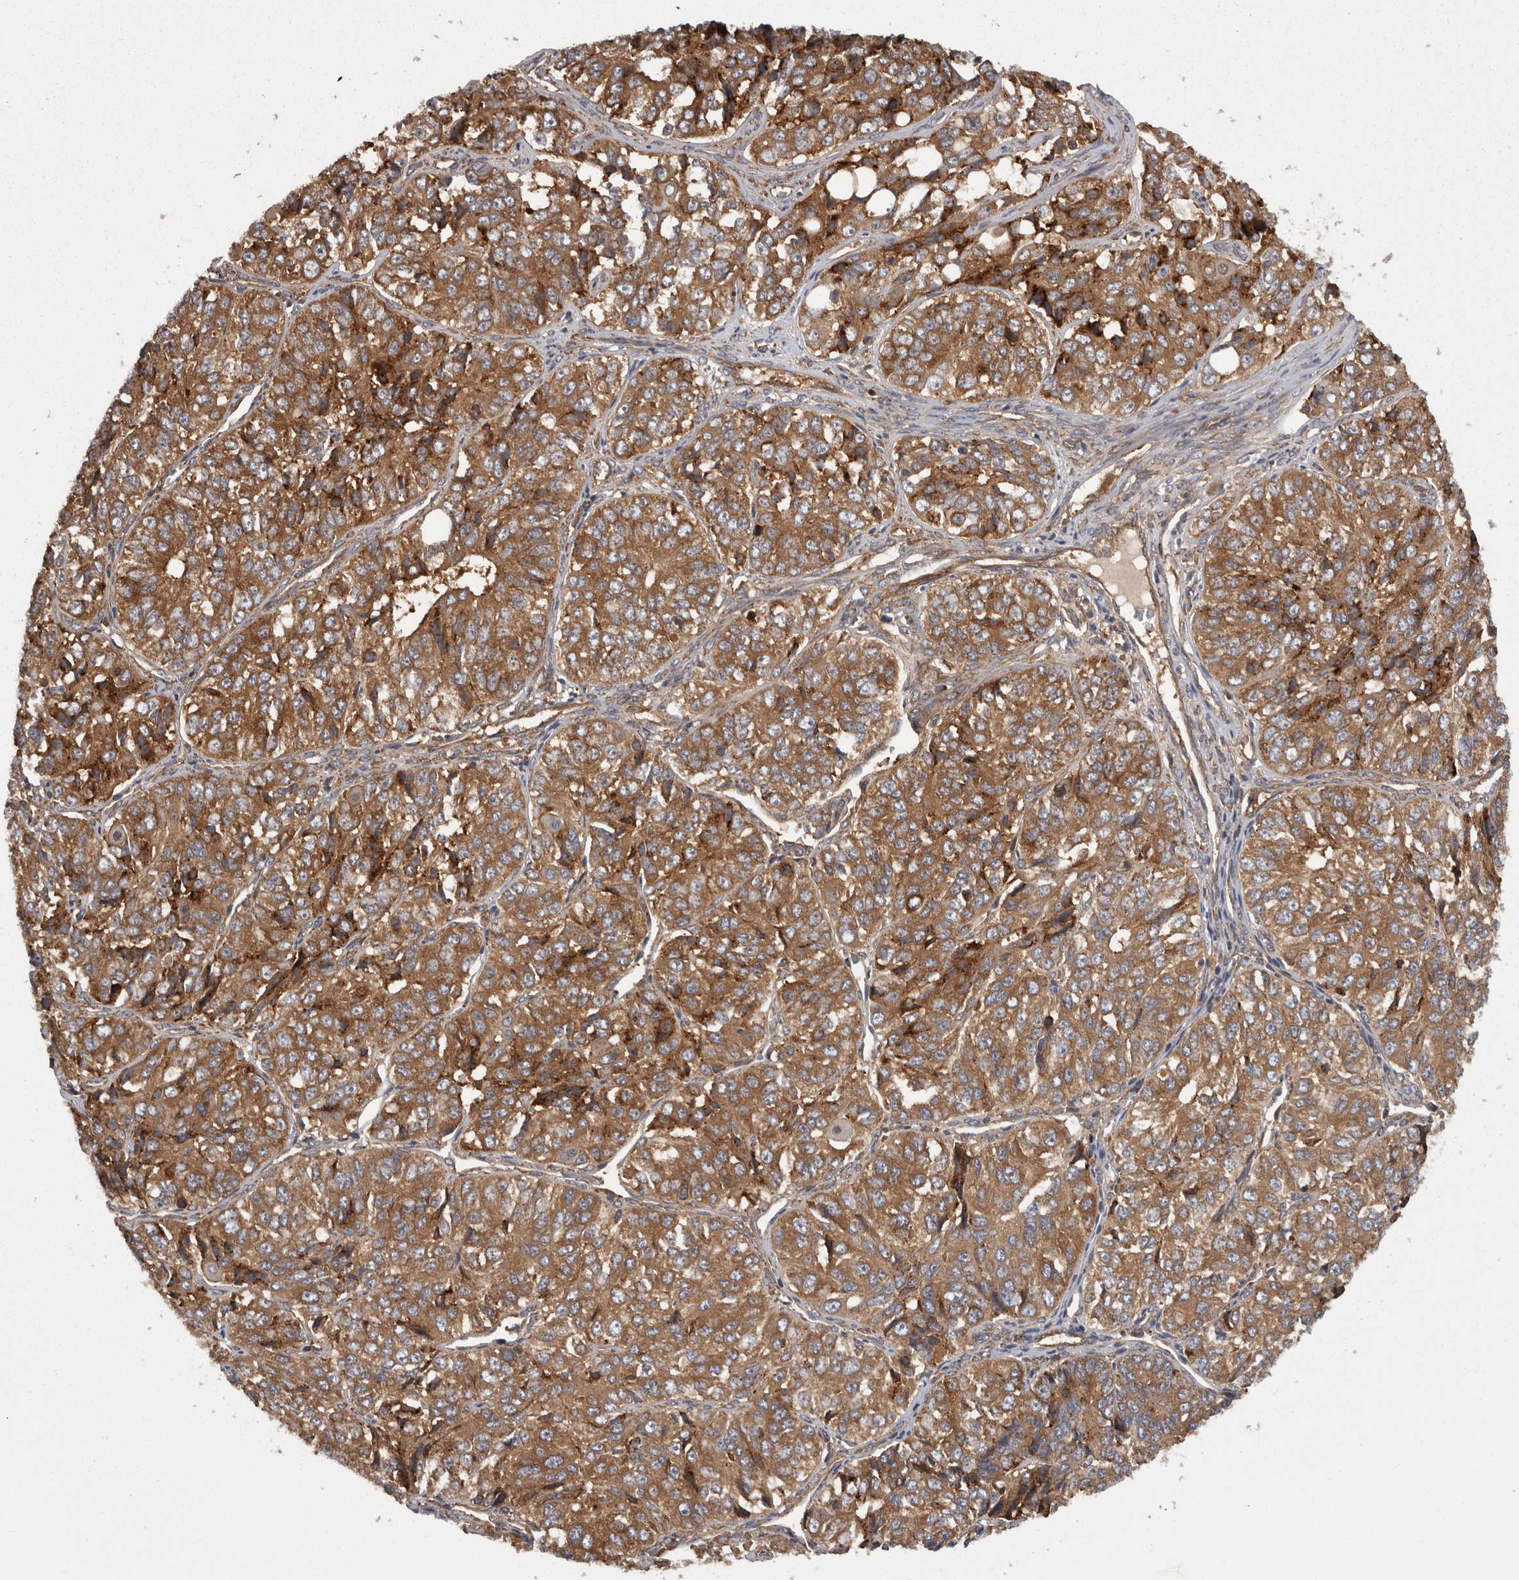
{"staining": {"intensity": "moderate", "quantity": ">75%", "location": "cytoplasmic/membranous"}, "tissue": "ovarian cancer", "cell_type": "Tumor cells", "image_type": "cancer", "snomed": [{"axis": "morphology", "description": "Carcinoma, endometroid"}, {"axis": "topography", "description": "Ovary"}], "caption": "IHC micrograph of neoplastic tissue: ovarian cancer stained using immunohistochemistry shows medium levels of moderate protein expression localized specifically in the cytoplasmic/membranous of tumor cells, appearing as a cytoplasmic/membranous brown color.", "gene": "SMCR8", "patient": {"sex": "female", "age": 51}}